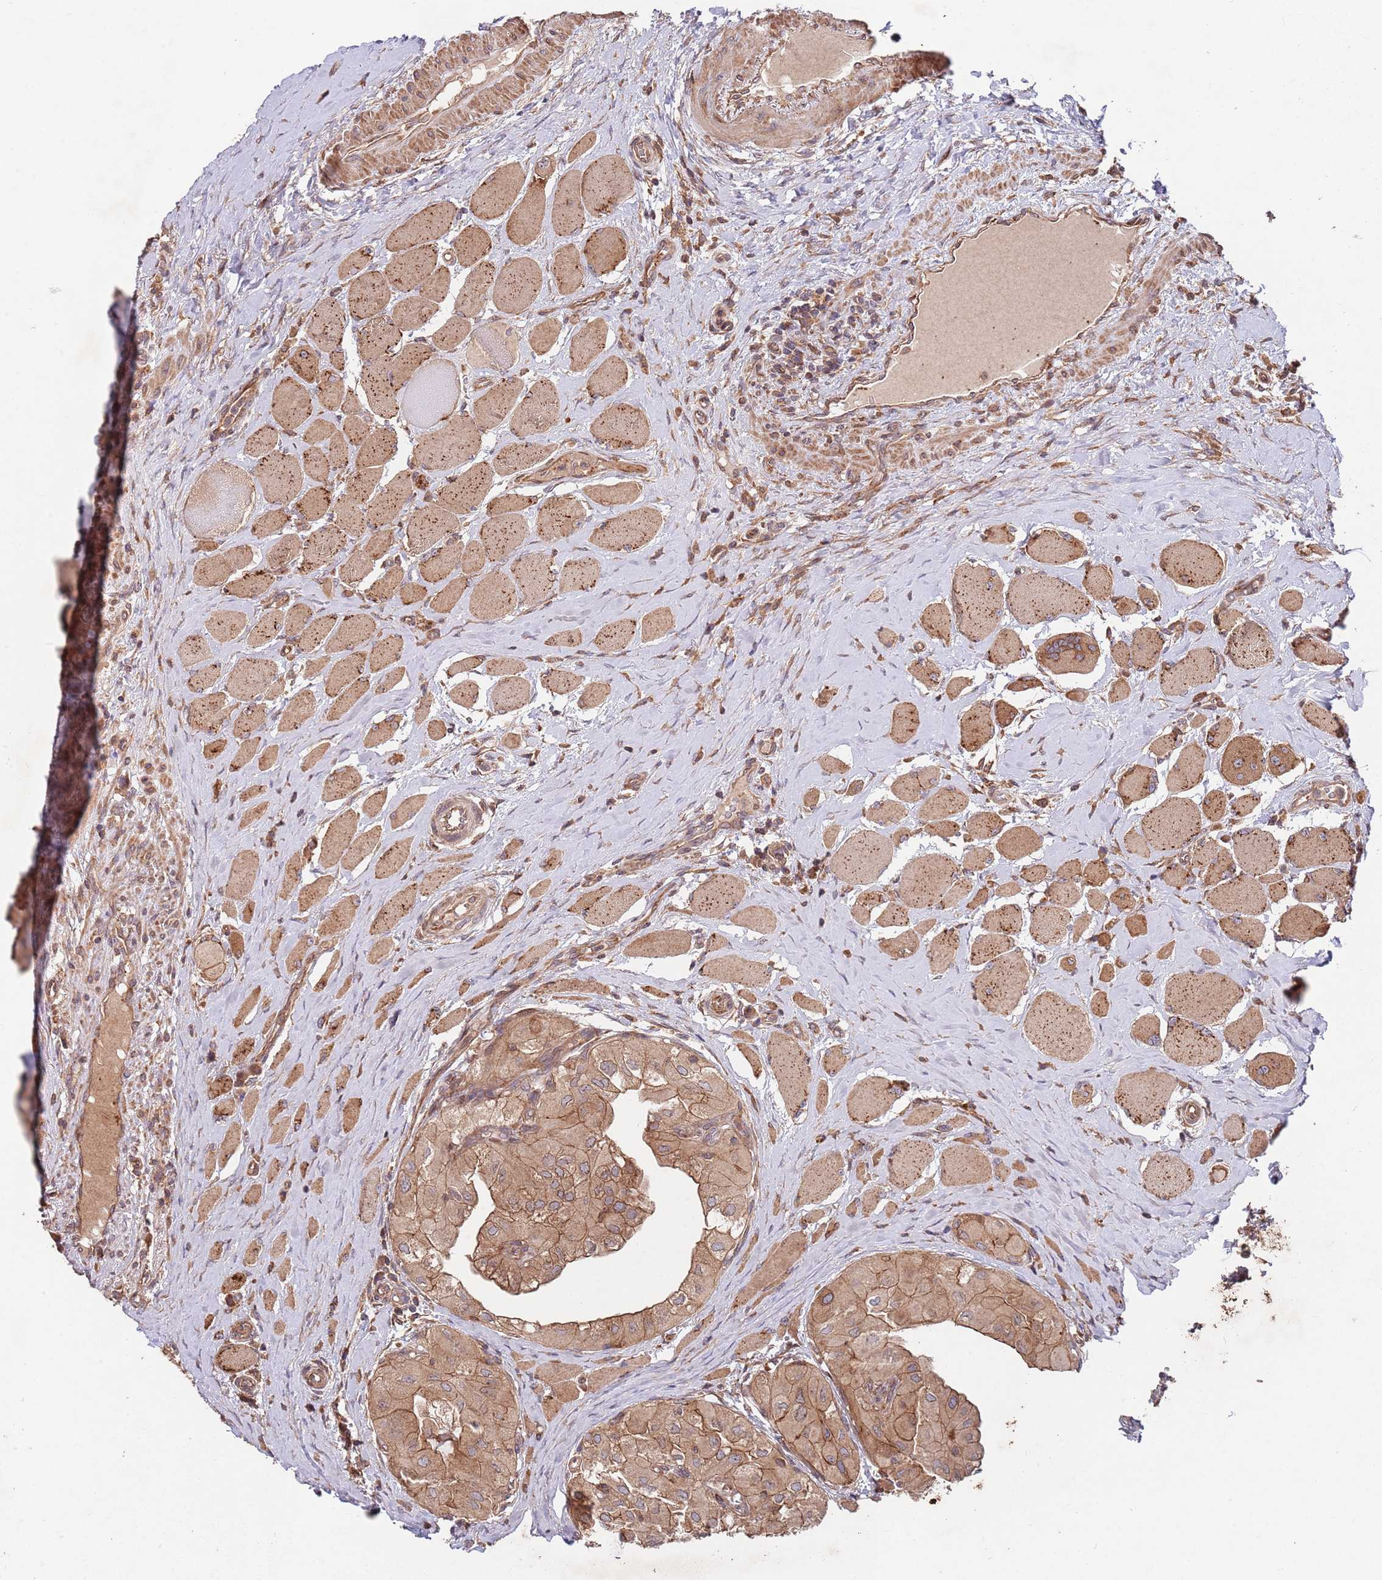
{"staining": {"intensity": "moderate", "quantity": ">75%", "location": "cytoplasmic/membranous"}, "tissue": "thyroid cancer", "cell_type": "Tumor cells", "image_type": "cancer", "snomed": [{"axis": "morphology", "description": "Papillary adenocarcinoma, NOS"}, {"axis": "topography", "description": "Thyroid gland"}], "caption": "Immunohistochemical staining of human thyroid papillary adenocarcinoma exhibits medium levels of moderate cytoplasmic/membranous protein expression in about >75% of tumor cells. The staining was performed using DAB (3,3'-diaminobenzidine), with brown indicating positive protein expression. Nuclei are stained blue with hematoxylin.", "gene": "RNF19B", "patient": {"sex": "female", "age": 59}}